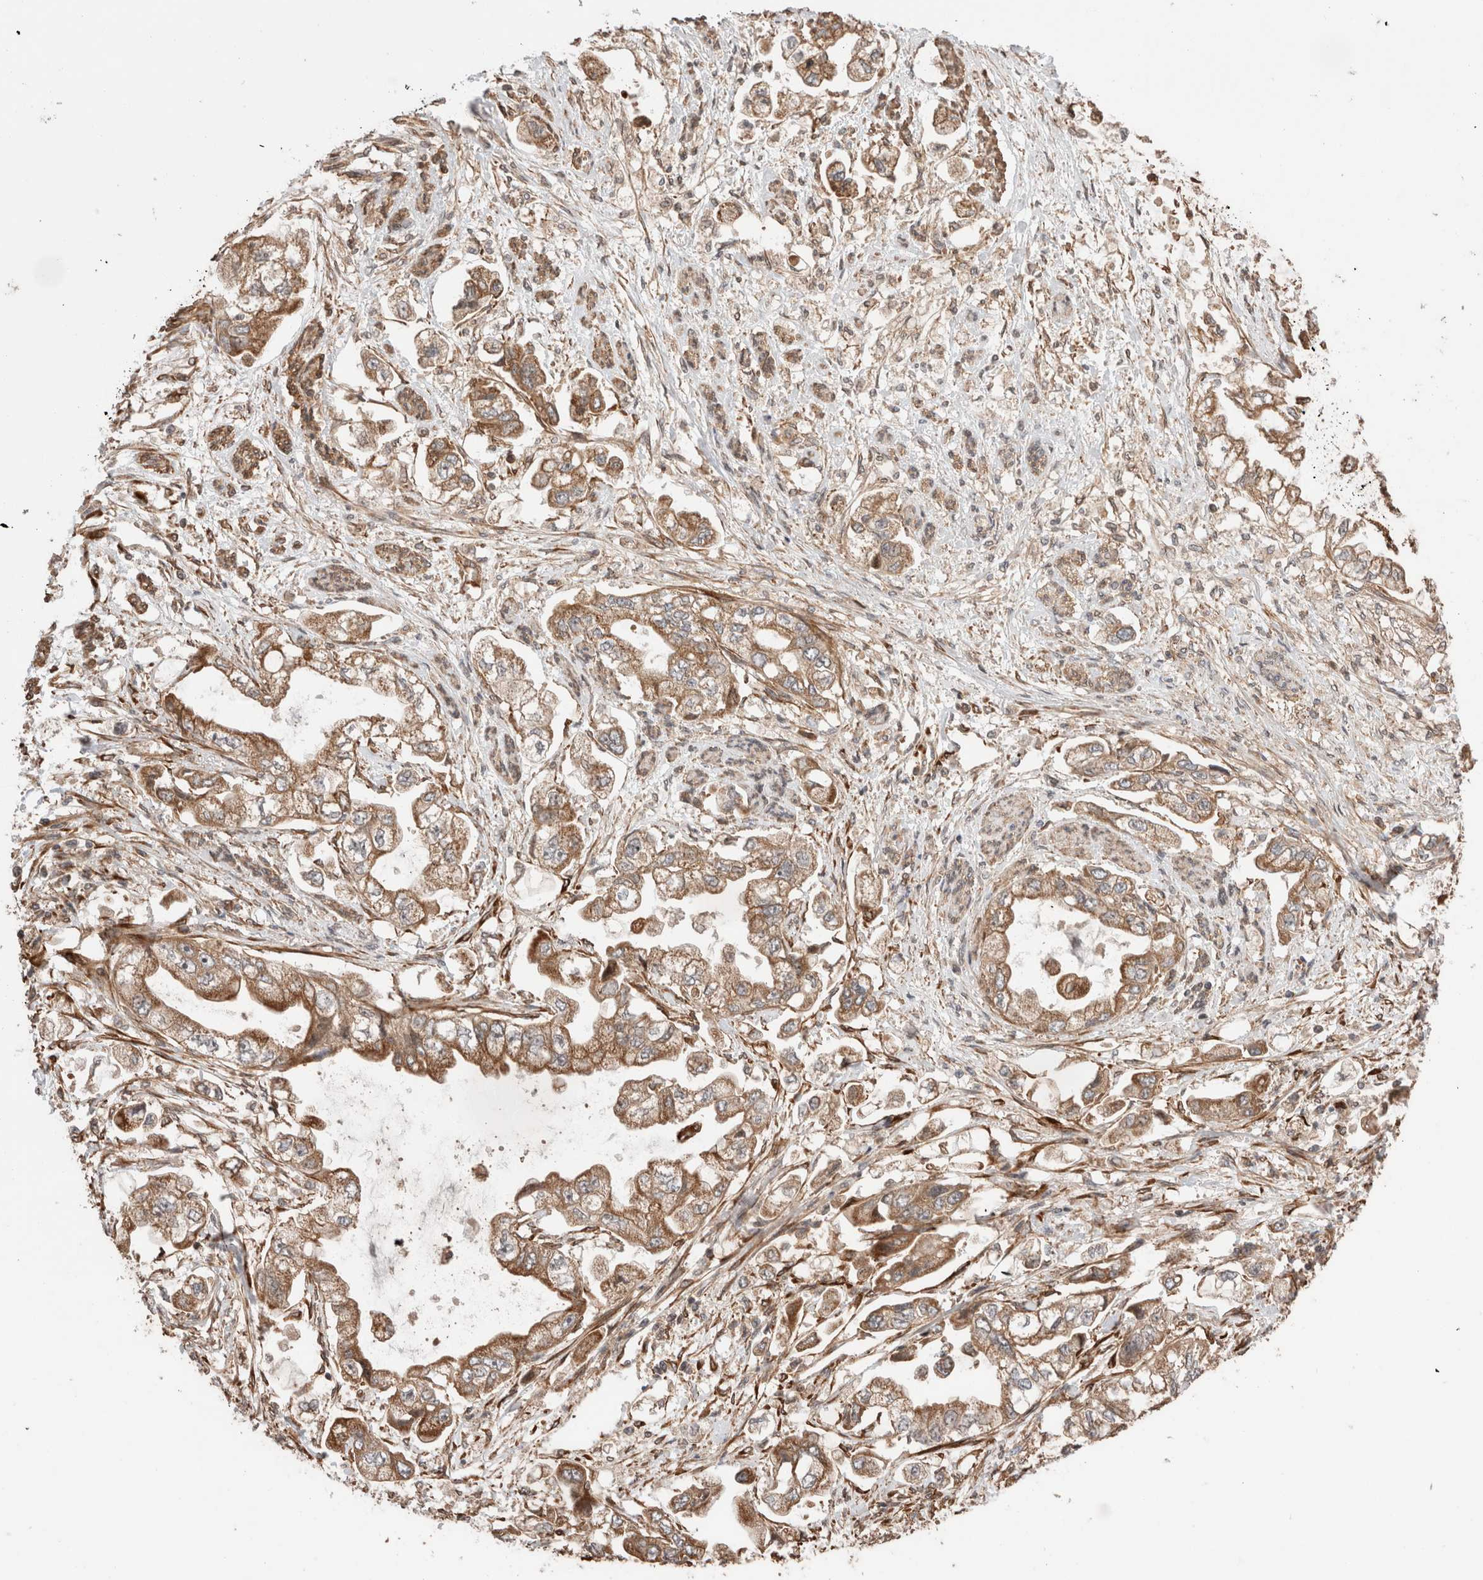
{"staining": {"intensity": "moderate", "quantity": ">75%", "location": "cytoplasmic/membranous"}, "tissue": "stomach cancer", "cell_type": "Tumor cells", "image_type": "cancer", "snomed": [{"axis": "morphology", "description": "Adenocarcinoma, NOS"}, {"axis": "topography", "description": "Stomach"}], "caption": "An immunohistochemistry (IHC) histopathology image of tumor tissue is shown. Protein staining in brown shows moderate cytoplasmic/membranous positivity in stomach cancer (adenocarcinoma) within tumor cells. The staining is performed using DAB (3,3'-diaminobenzidine) brown chromogen to label protein expression. The nuclei are counter-stained blue using hematoxylin.", "gene": "ZNF649", "patient": {"sex": "male", "age": 62}}